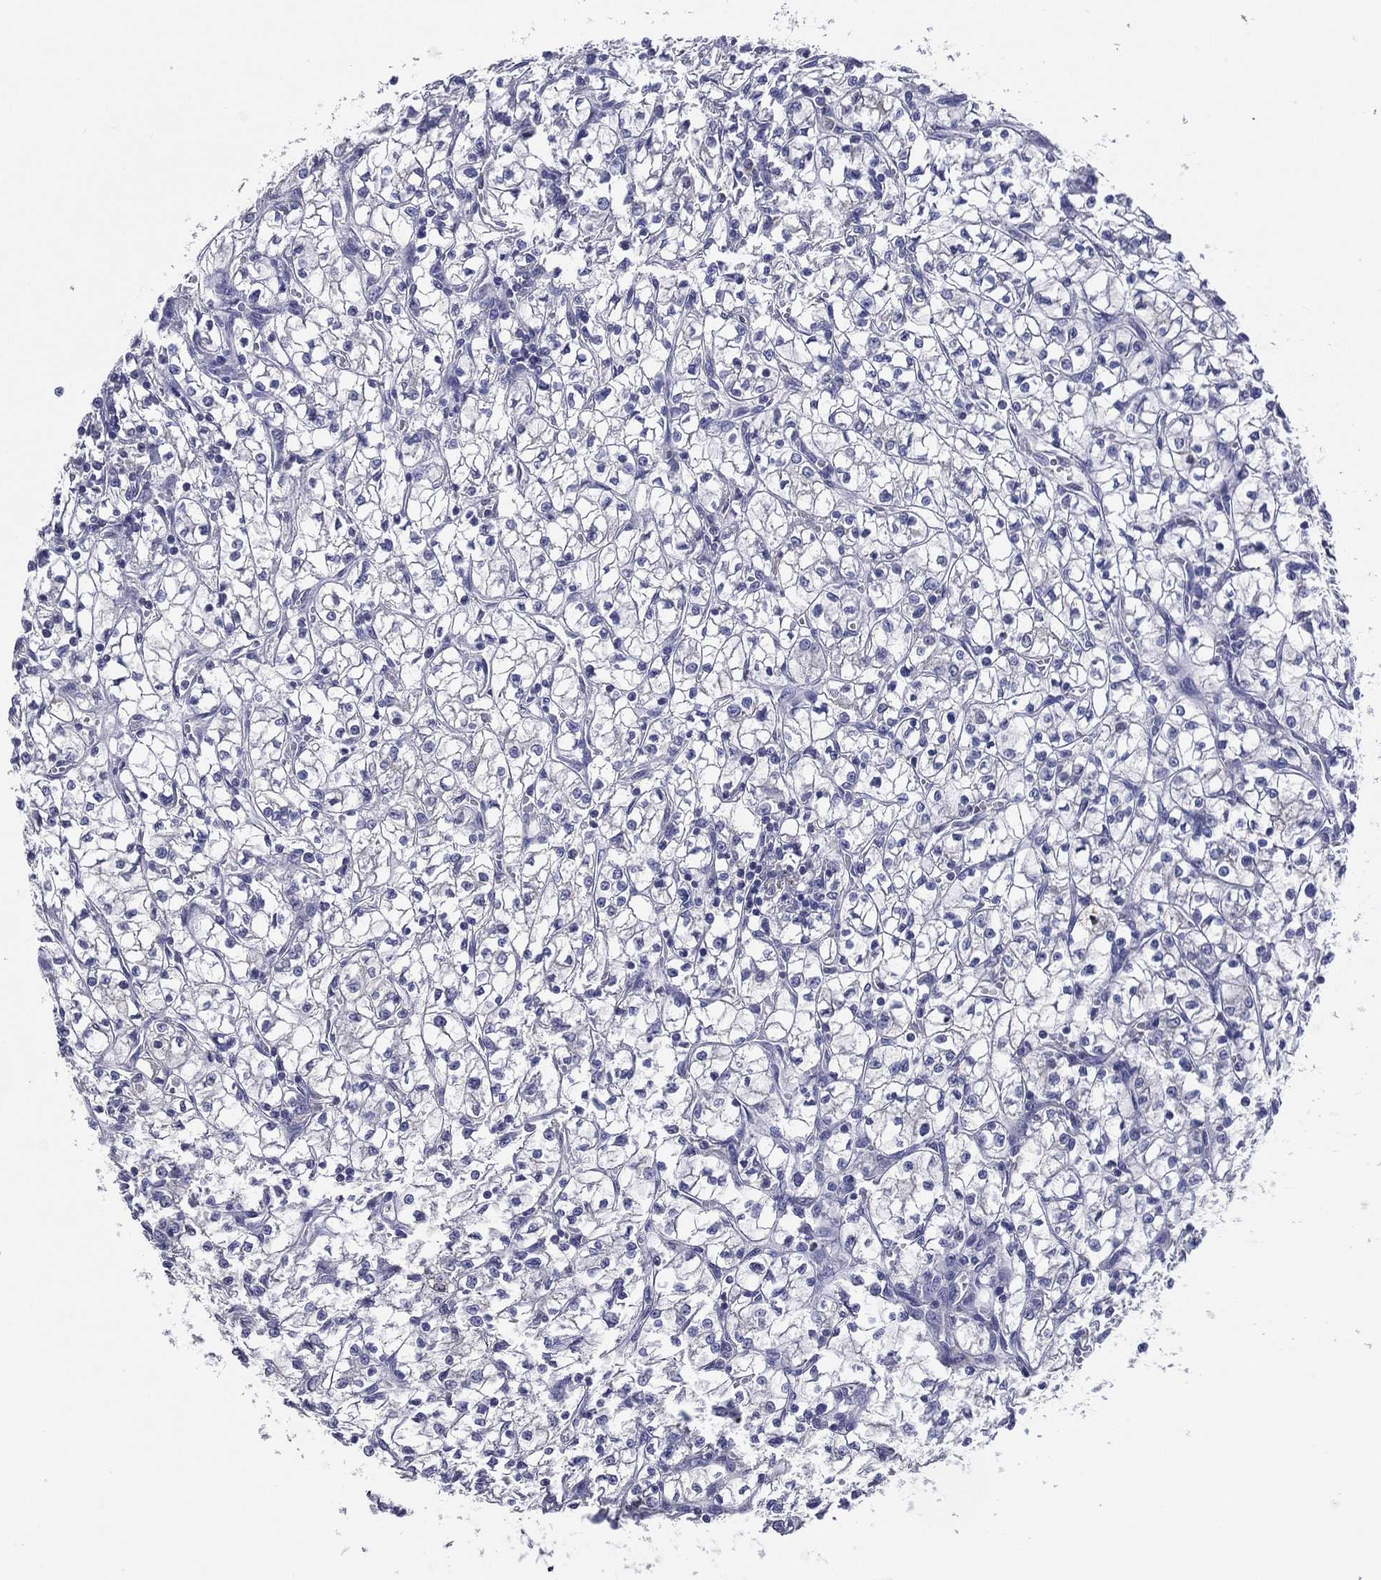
{"staining": {"intensity": "negative", "quantity": "none", "location": "none"}, "tissue": "renal cancer", "cell_type": "Tumor cells", "image_type": "cancer", "snomed": [{"axis": "morphology", "description": "Adenocarcinoma, NOS"}, {"axis": "topography", "description": "Kidney"}], "caption": "The photomicrograph shows no significant positivity in tumor cells of renal cancer (adenocarcinoma).", "gene": "TFAP2A", "patient": {"sex": "female", "age": 64}}